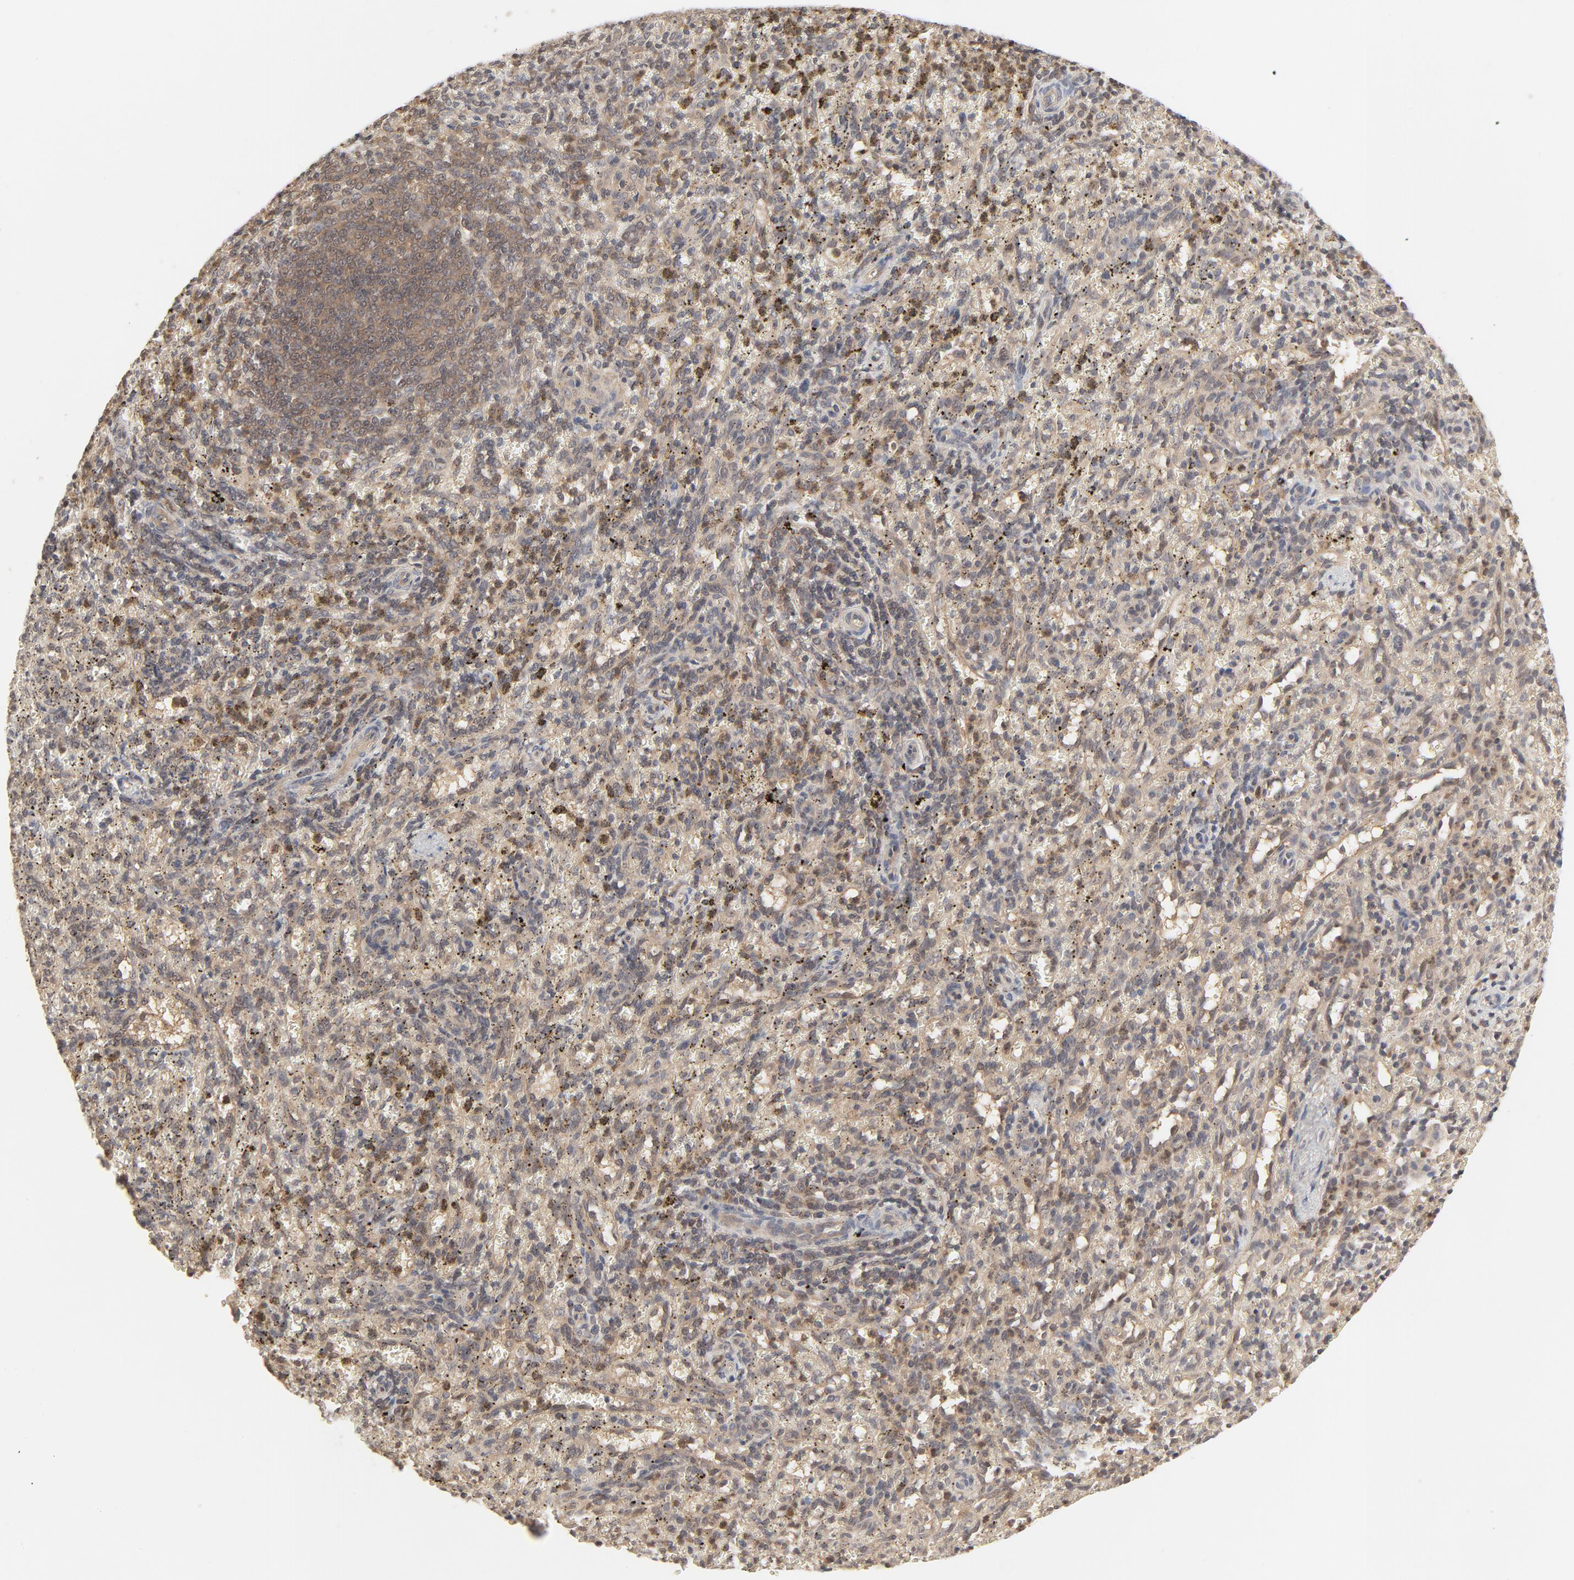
{"staining": {"intensity": "moderate", "quantity": "<25%", "location": "cytoplasmic/membranous,nuclear"}, "tissue": "spleen", "cell_type": "Cells in red pulp", "image_type": "normal", "snomed": [{"axis": "morphology", "description": "Normal tissue, NOS"}, {"axis": "topography", "description": "Spleen"}], "caption": "A high-resolution micrograph shows IHC staining of unremarkable spleen, which reveals moderate cytoplasmic/membranous,nuclear expression in approximately <25% of cells in red pulp.", "gene": "NEDD8", "patient": {"sex": "female", "age": 10}}